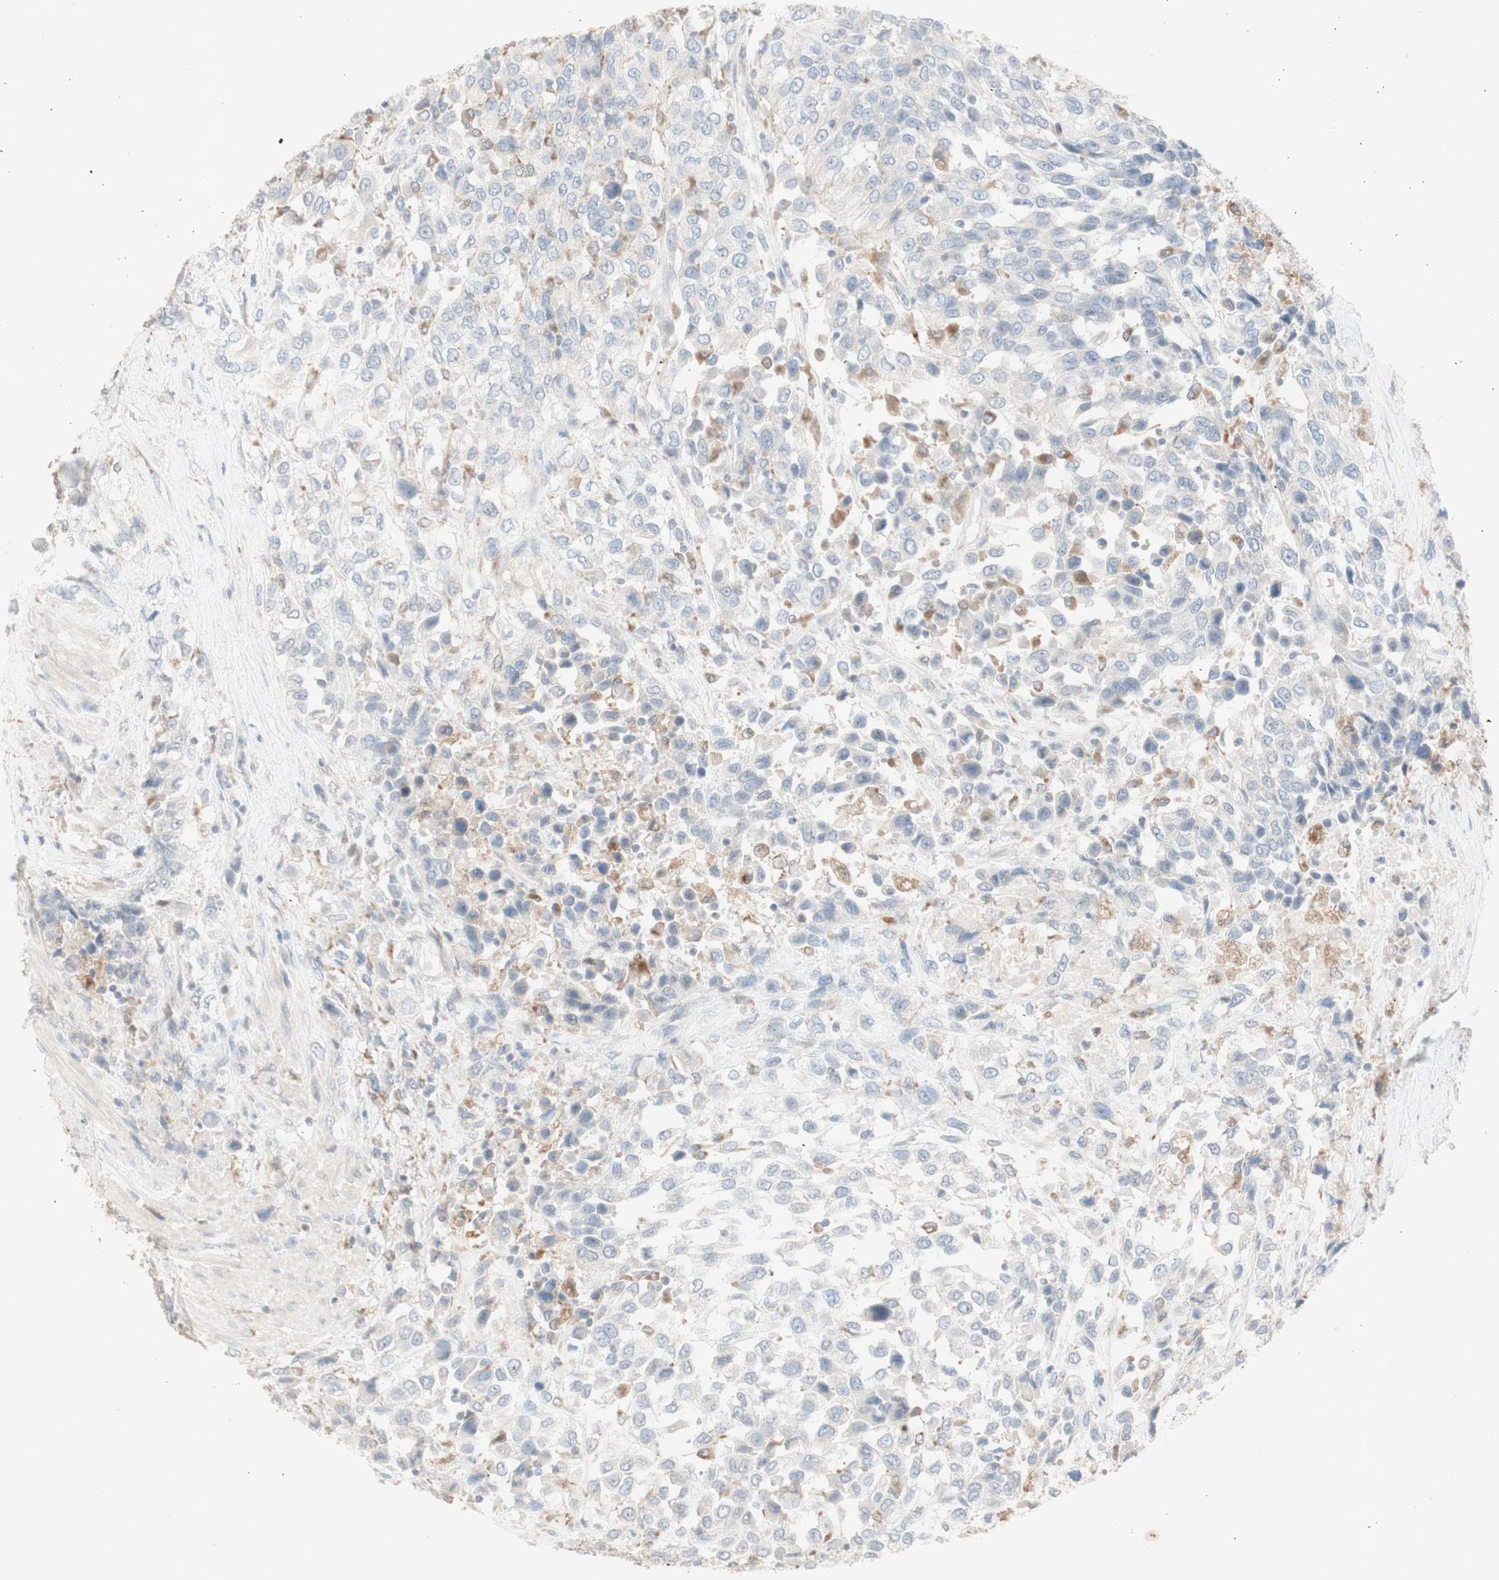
{"staining": {"intensity": "negative", "quantity": "none", "location": "none"}, "tissue": "urothelial cancer", "cell_type": "Tumor cells", "image_type": "cancer", "snomed": [{"axis": "morphology", "description": "Urothelial carcinoma, High grade"}, {"axis": "topography", "description": "Urinary bladder"}], "caption": "Human urothelial carcinoma (high-grade) stained for a protein using immunohistochemistry shows no expression in tumor cells.", "gene": "ATP6V1B1", "patient": {"sex": "female", "age": 80}}